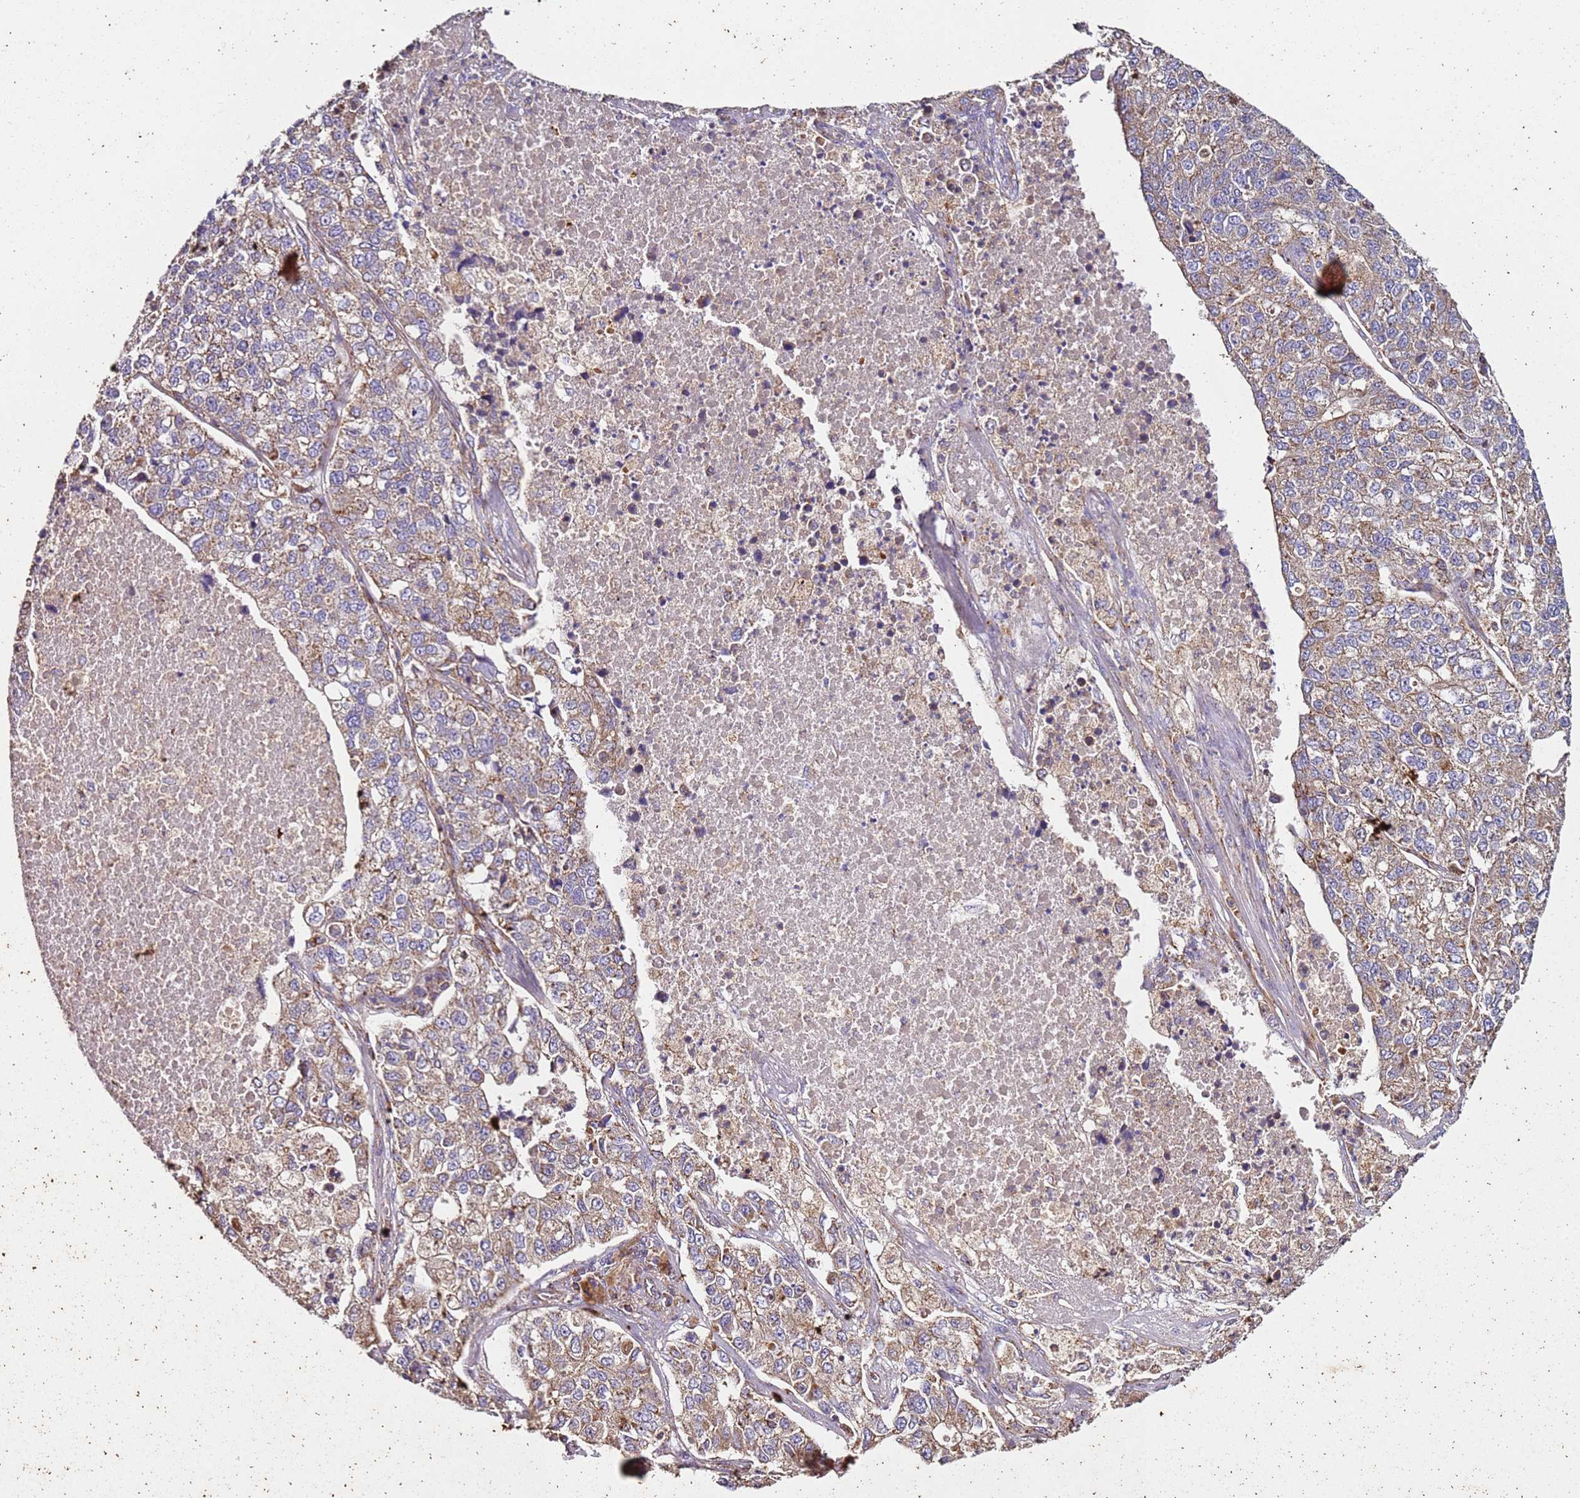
{"staining": {"intensity": "weak", "quantity": ">75%", "location": "cytoplasmic/membranous"}, "tissue": "lung cancer", "cell_type": "Tumor cells", "image_type": "cancer", "snomed": [{"axis": "morphology", "description": "Adenocarcinoma, NOS"}, {"axis": "topography", "description": "Lung"}], "caption": "Immunohistochemistry (IHC) photomicrograph of neoplastic tissue: lung cancer stained using immunohistochemistry (IHC) reveals low levels of weak protein expression localized specifically in the cytoplasmic/membranous of tumor cells, appearing as a cytoplasmic/membranous brown color.", "gene": "RMND5A", "patient": {"sex": "male", "age": 49}}